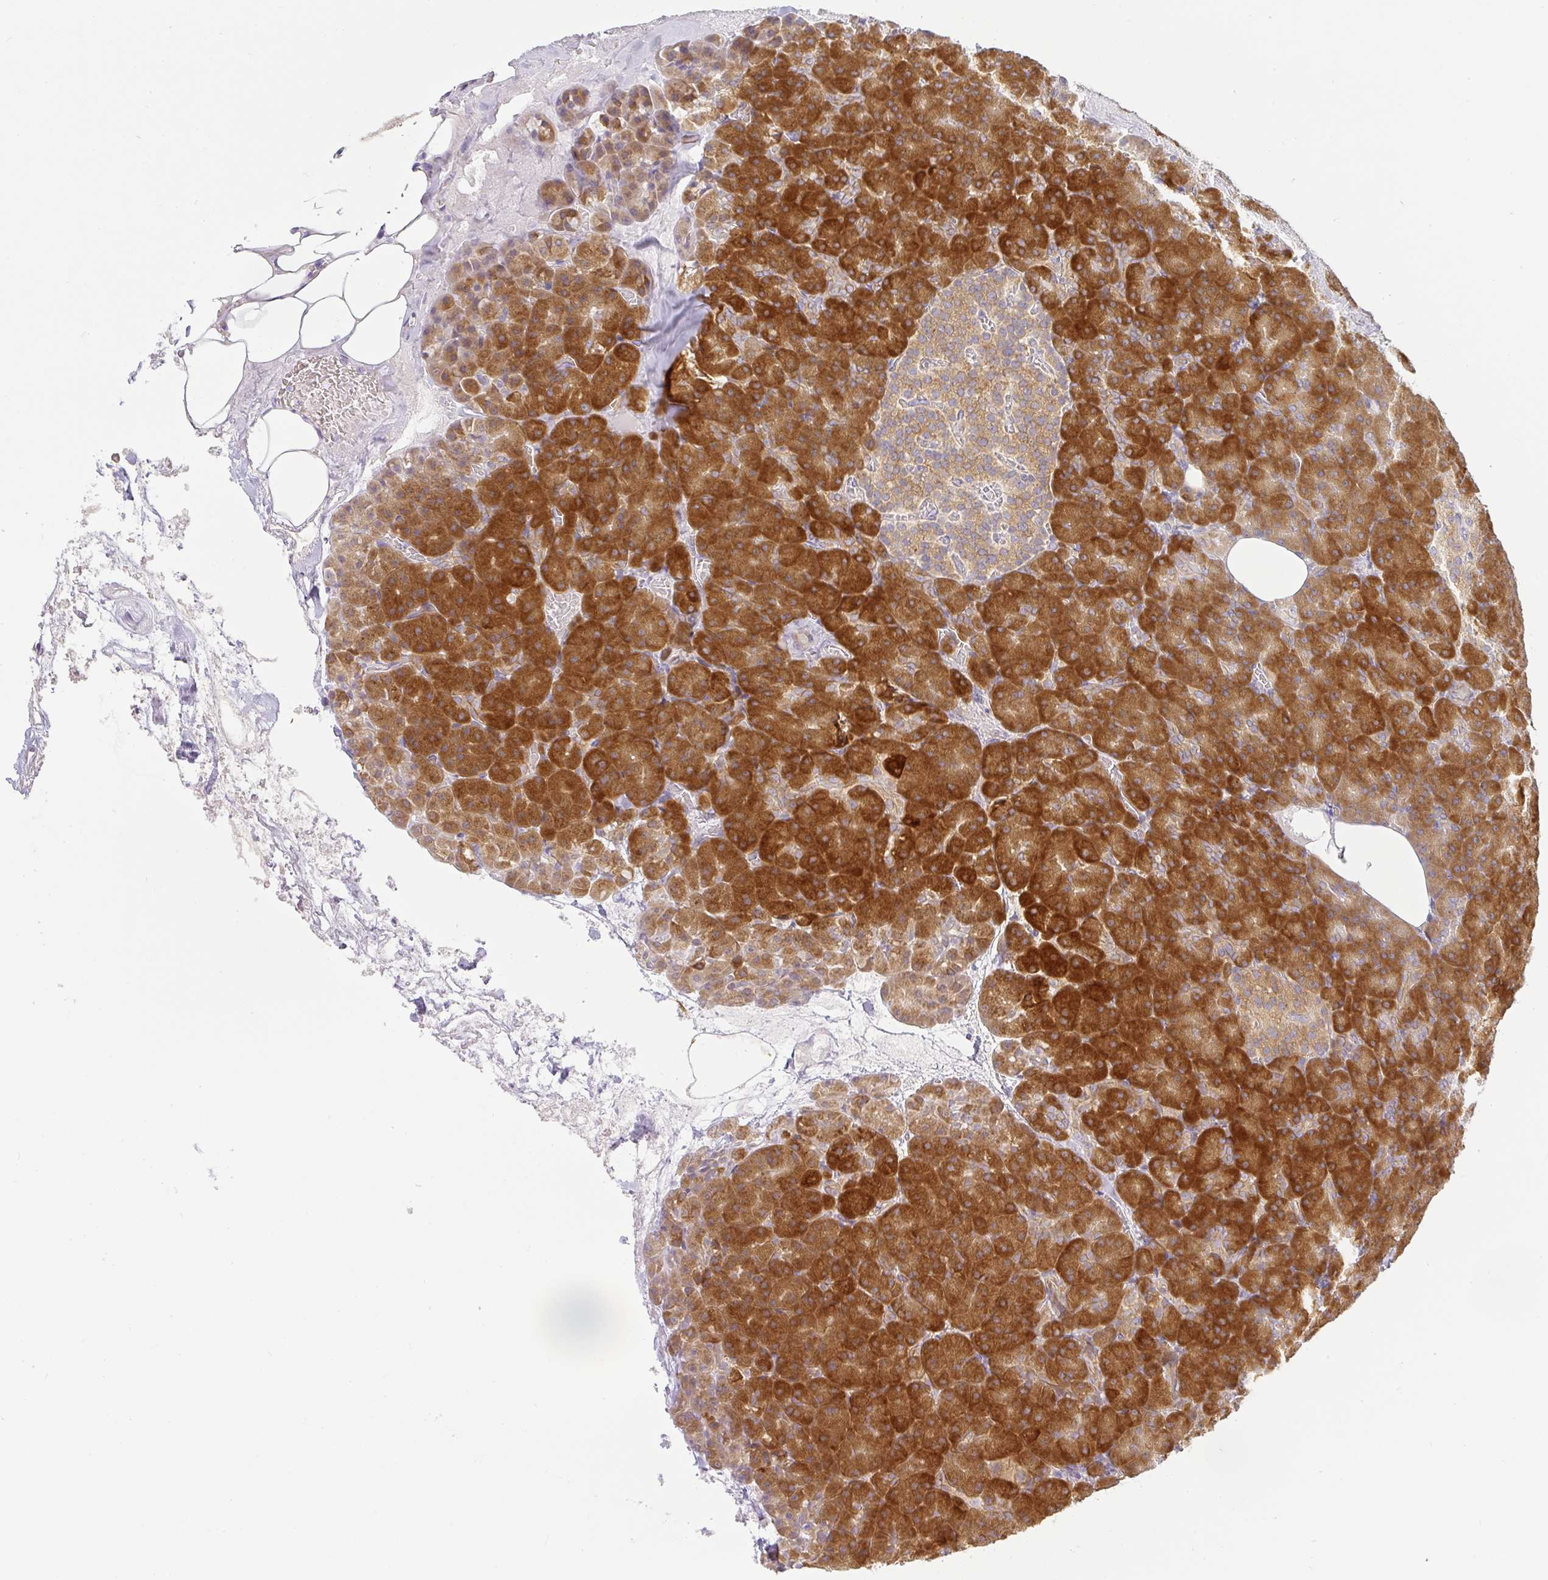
{"staining": {"intensity": "strong", "quantity": ">75%", "location": "cytoplasmic/membranous"}, "tissue": "pancreas", "cell_type": "Exocrine glandular cells", "image_type": "normal", "snomed": [{"axis": "morphology", "description": "Normal tissue, NOS"}, {"axis": "topography", "description": "Pancreas"}], "caption": "About >75% of exocrine glandular cells in unremarkable human pancreas reveal strong cytoplasmic/membranous protein expression as visualized by brown immunohistochemical staining.", "gene": "DERL2", "patient": {"sex": "female", "age": 74}}